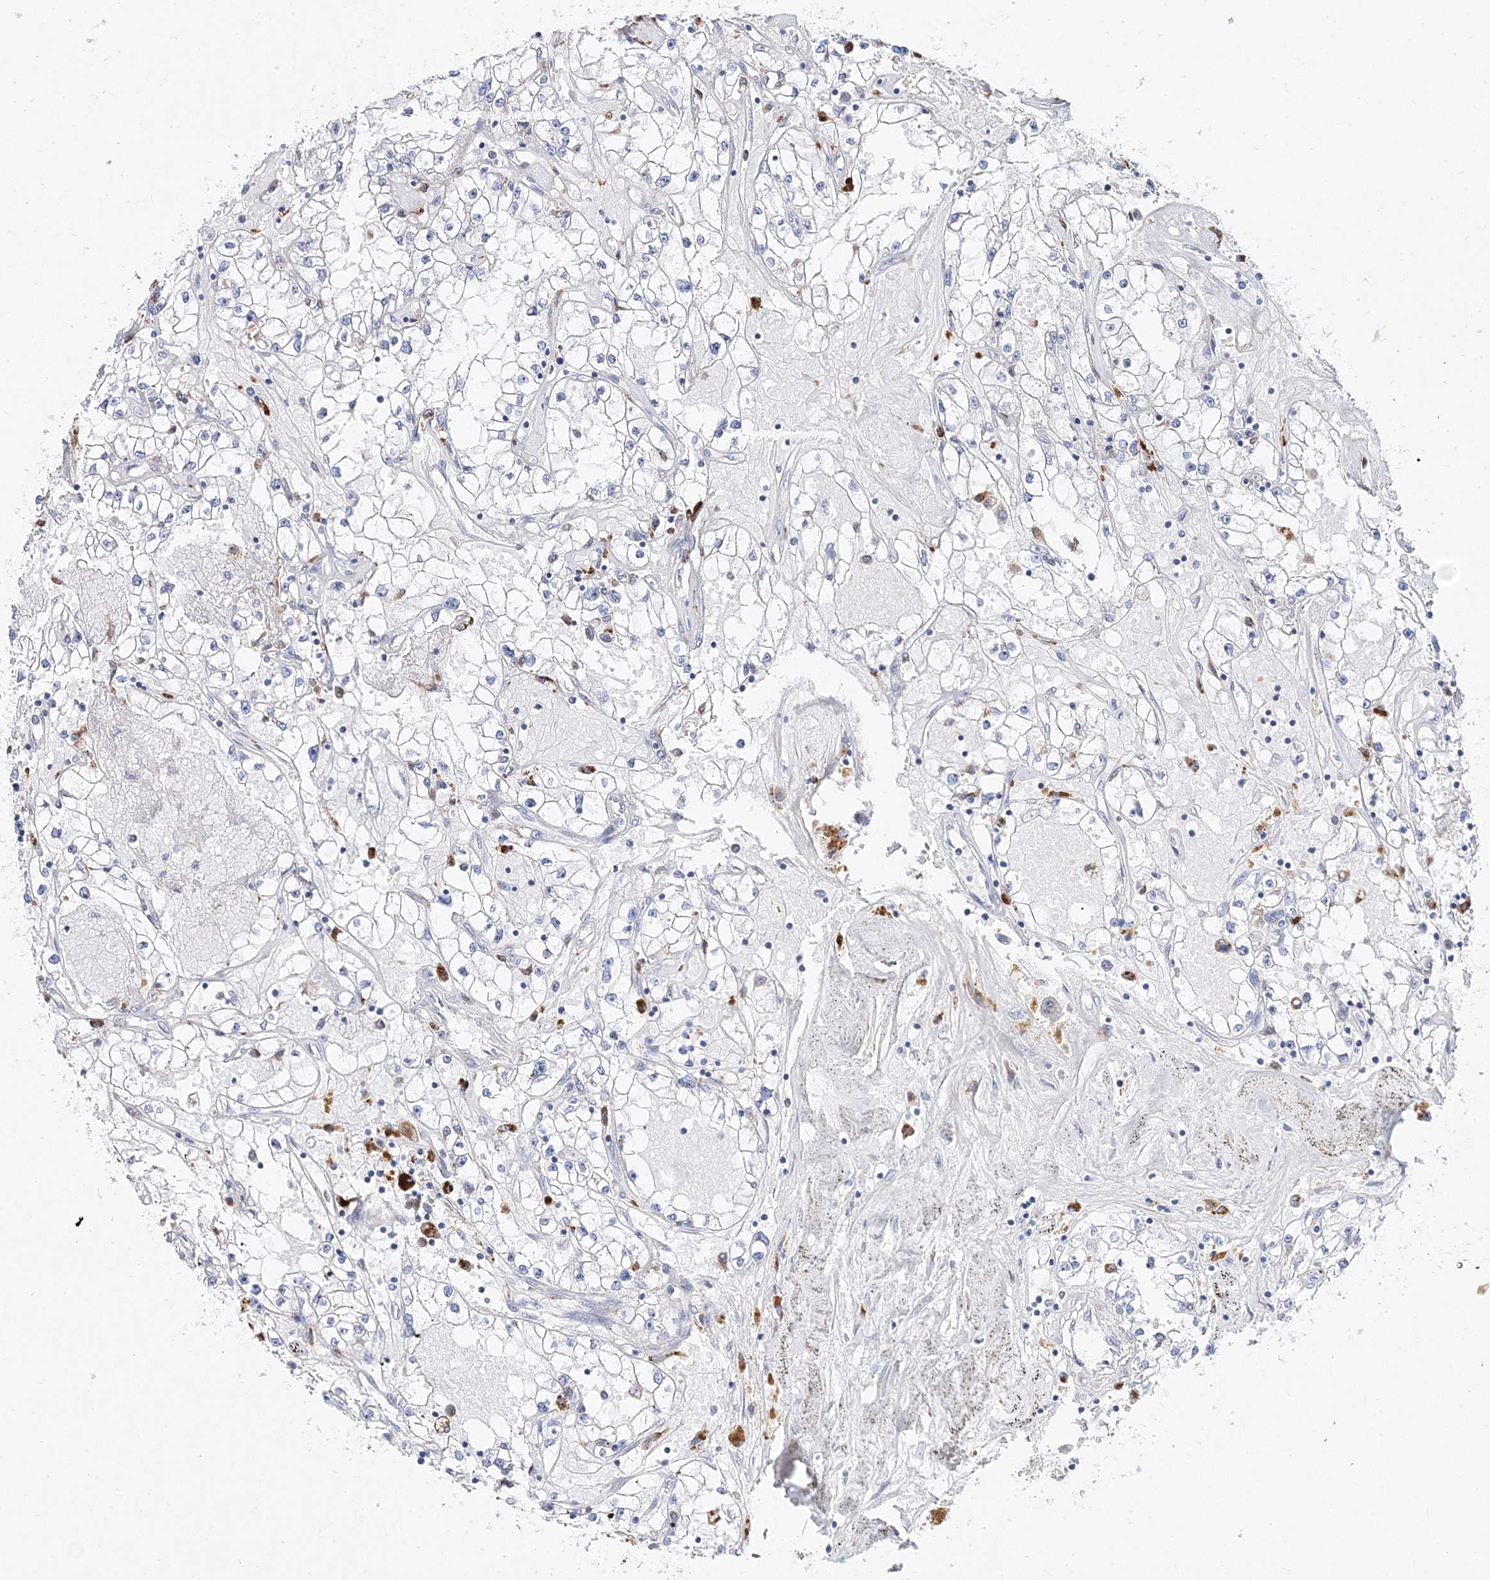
{"staining": {"intensity": "negative", "quantity": "none", "location": "none"}, "tissue": "renal cancer", "cell_type": "Tumor cells", "image_type": "cancer", "snomed": [{"axis": "morphology", "description": "Adenocarcinoma, NOS"}, {"axis": "topography", "description": "Kidney"}], "caption": "Immunohistochemistry histopathology image of neoplastic tissue: renal adenocarcinoma stained with DAB (3,3'-diaminobenzidine) shows no significant protein staining in tumor cells.", "gene": "C3orf38", "patient": {"sex": "male", "age": 56}}